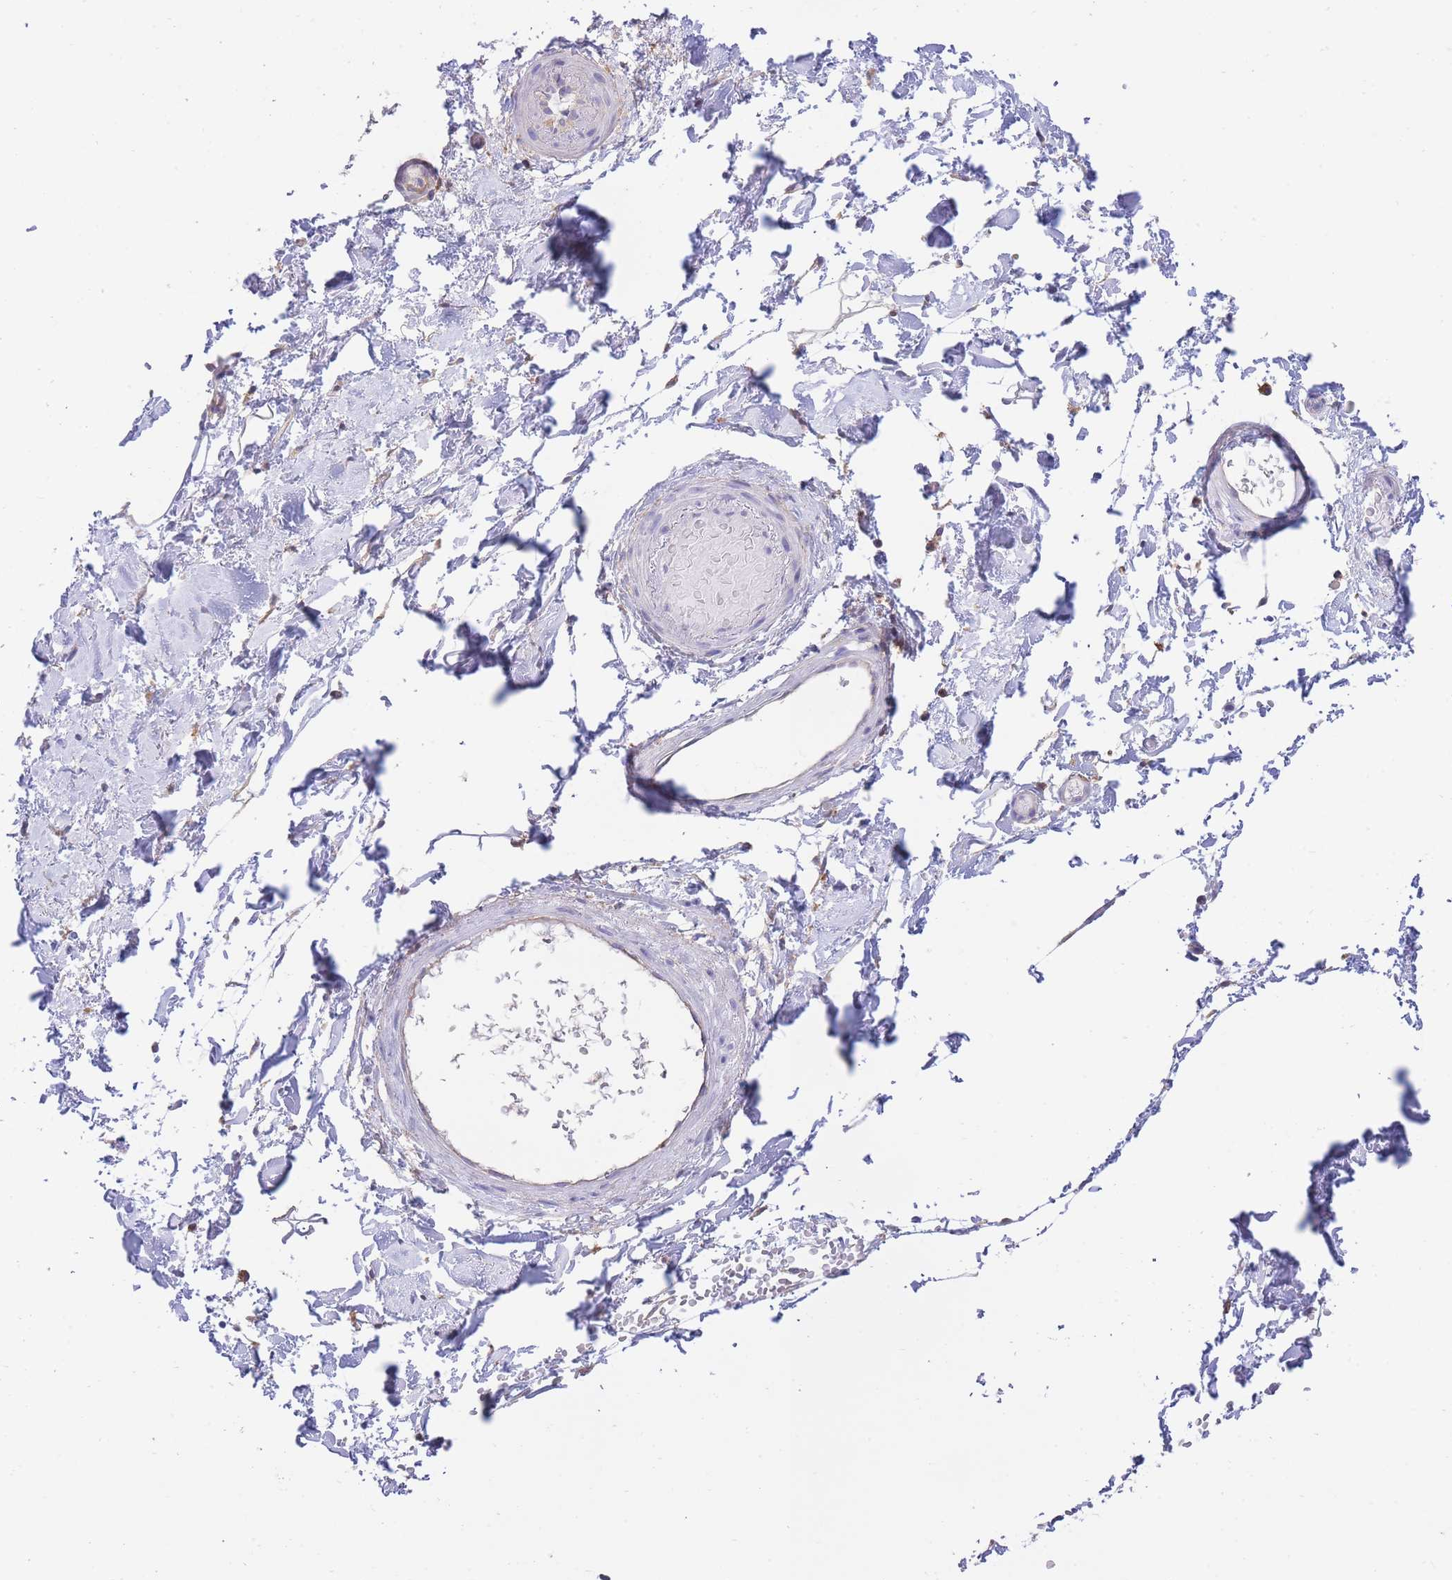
{"staining": {"intensity": "negative", "quantity": "none", "location": "none"}, "tissue": "adipose tissue", "cell_type": "Adipocytes", "image_type": "normal", "snomed": [{"axis": "morphology", "description": "Normal tissue, NOS"}, {"axis": "topography", "description": "Soft tissue"}, {"axis": "topography", "description": "Adipose tissue"}, {"axis": "topography", "description": "Vascular tissue"}, {"axis": "topography", "description": "Peripheral nerve tissue"}], "caption": "Immunohistochemistry image of normal adipose tissue: human adipose tissue stained with DAB (3,3'-diaminobenzidine) displays no significant protein staining in adipocytes.", "gene": "NAMPT", "patient": {"sex": "male", "age": 74}}